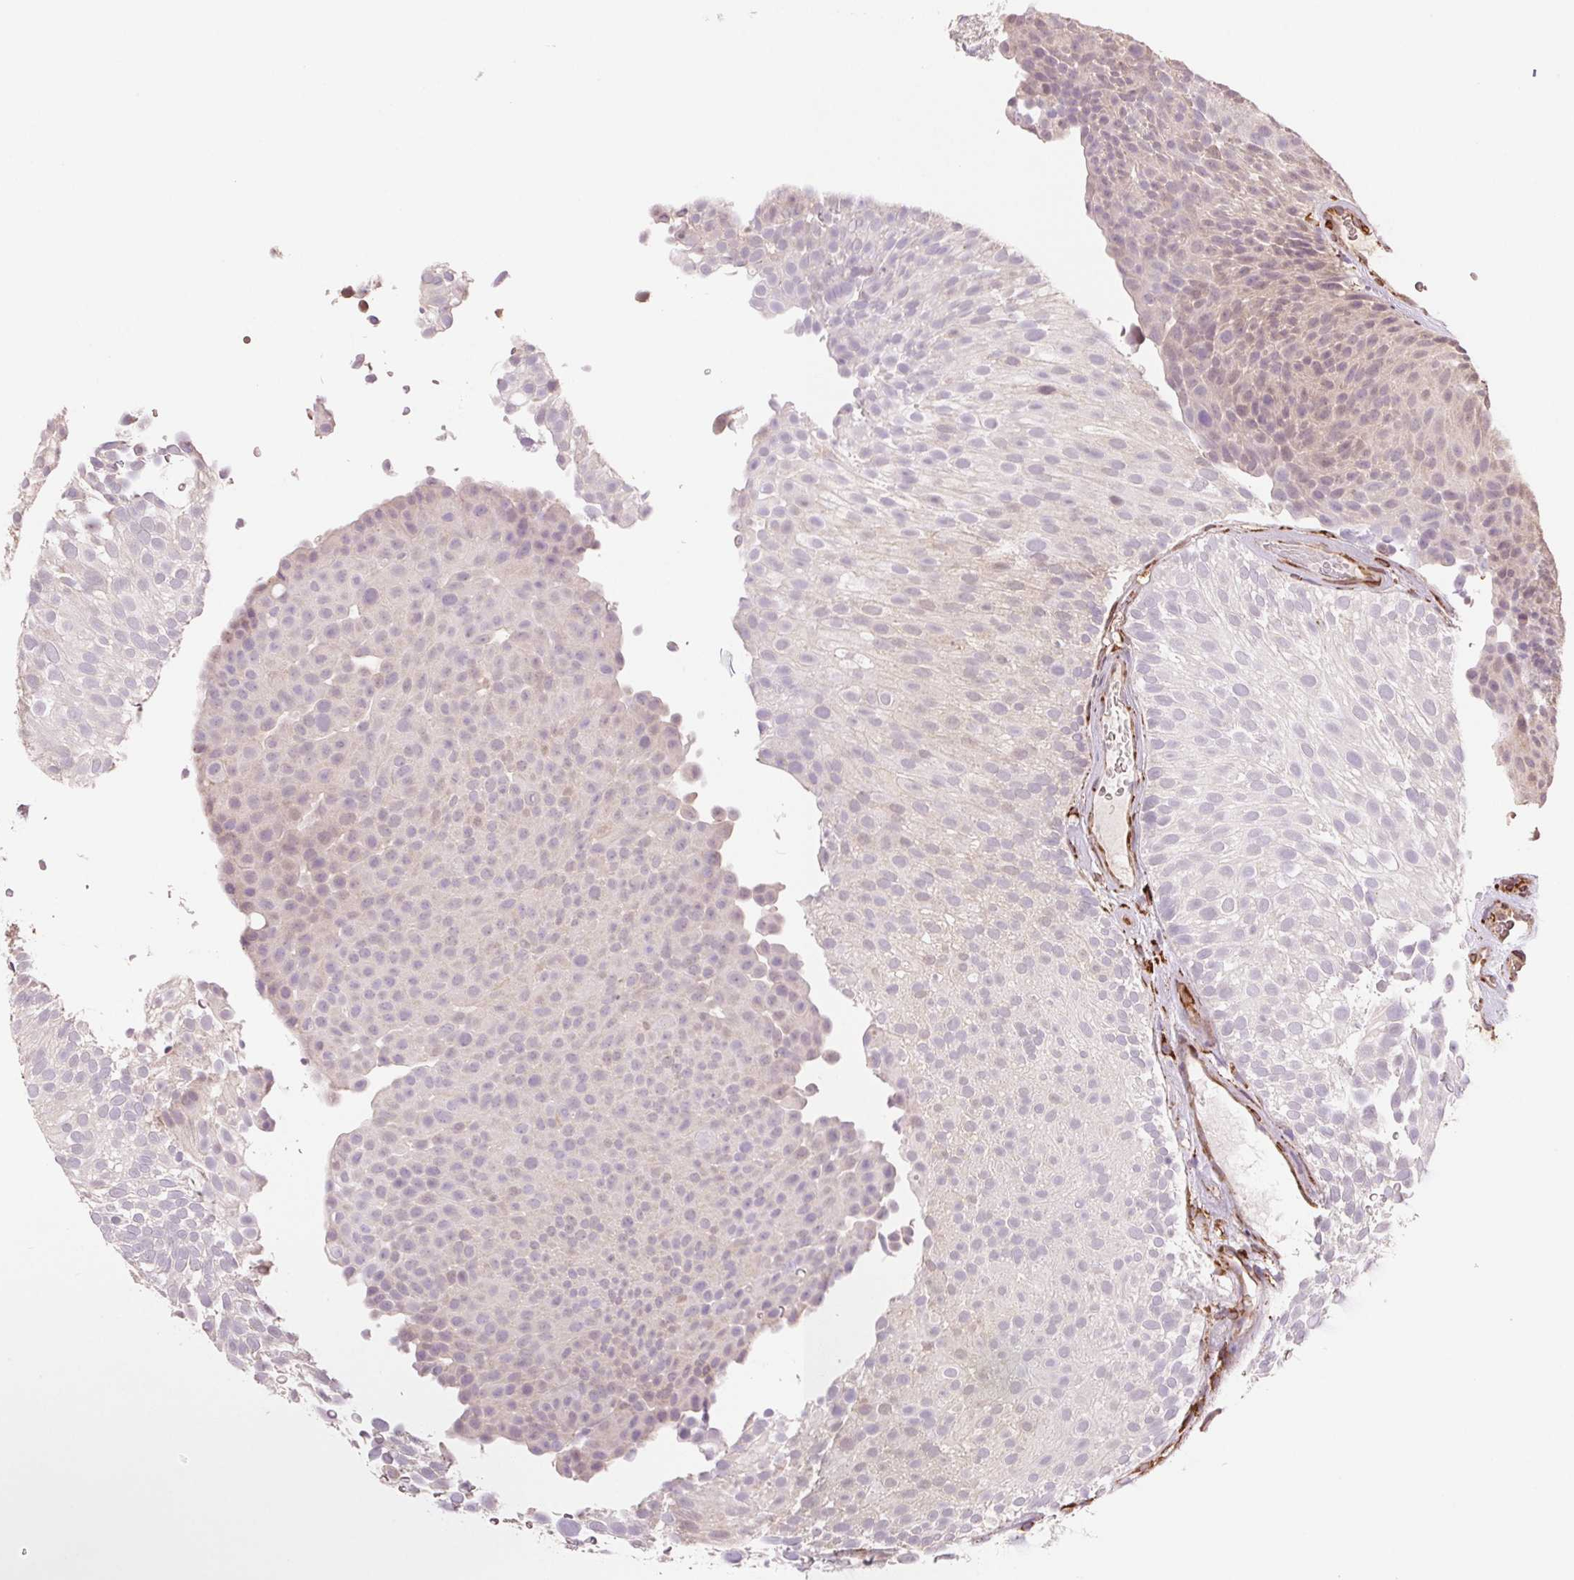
{"staining": {"intensity": "negative", "quantity": "none", "location": "none"}, "tissue": "urothelial cancer", "cell_type": "Tumor cells", "image_type": "cancer", "snomed": [{"axis": "morphology", "description": "Urothelial carcinoma, Low grade"}, {"axis": "topography", "description": "Urinary bladder"}], "caption": "Tumor cells are negative for protein expression in human low-grade urothelial carcinoma.", "gene": "FKBP10", "patient": {"sex": "male", "age": 78}}